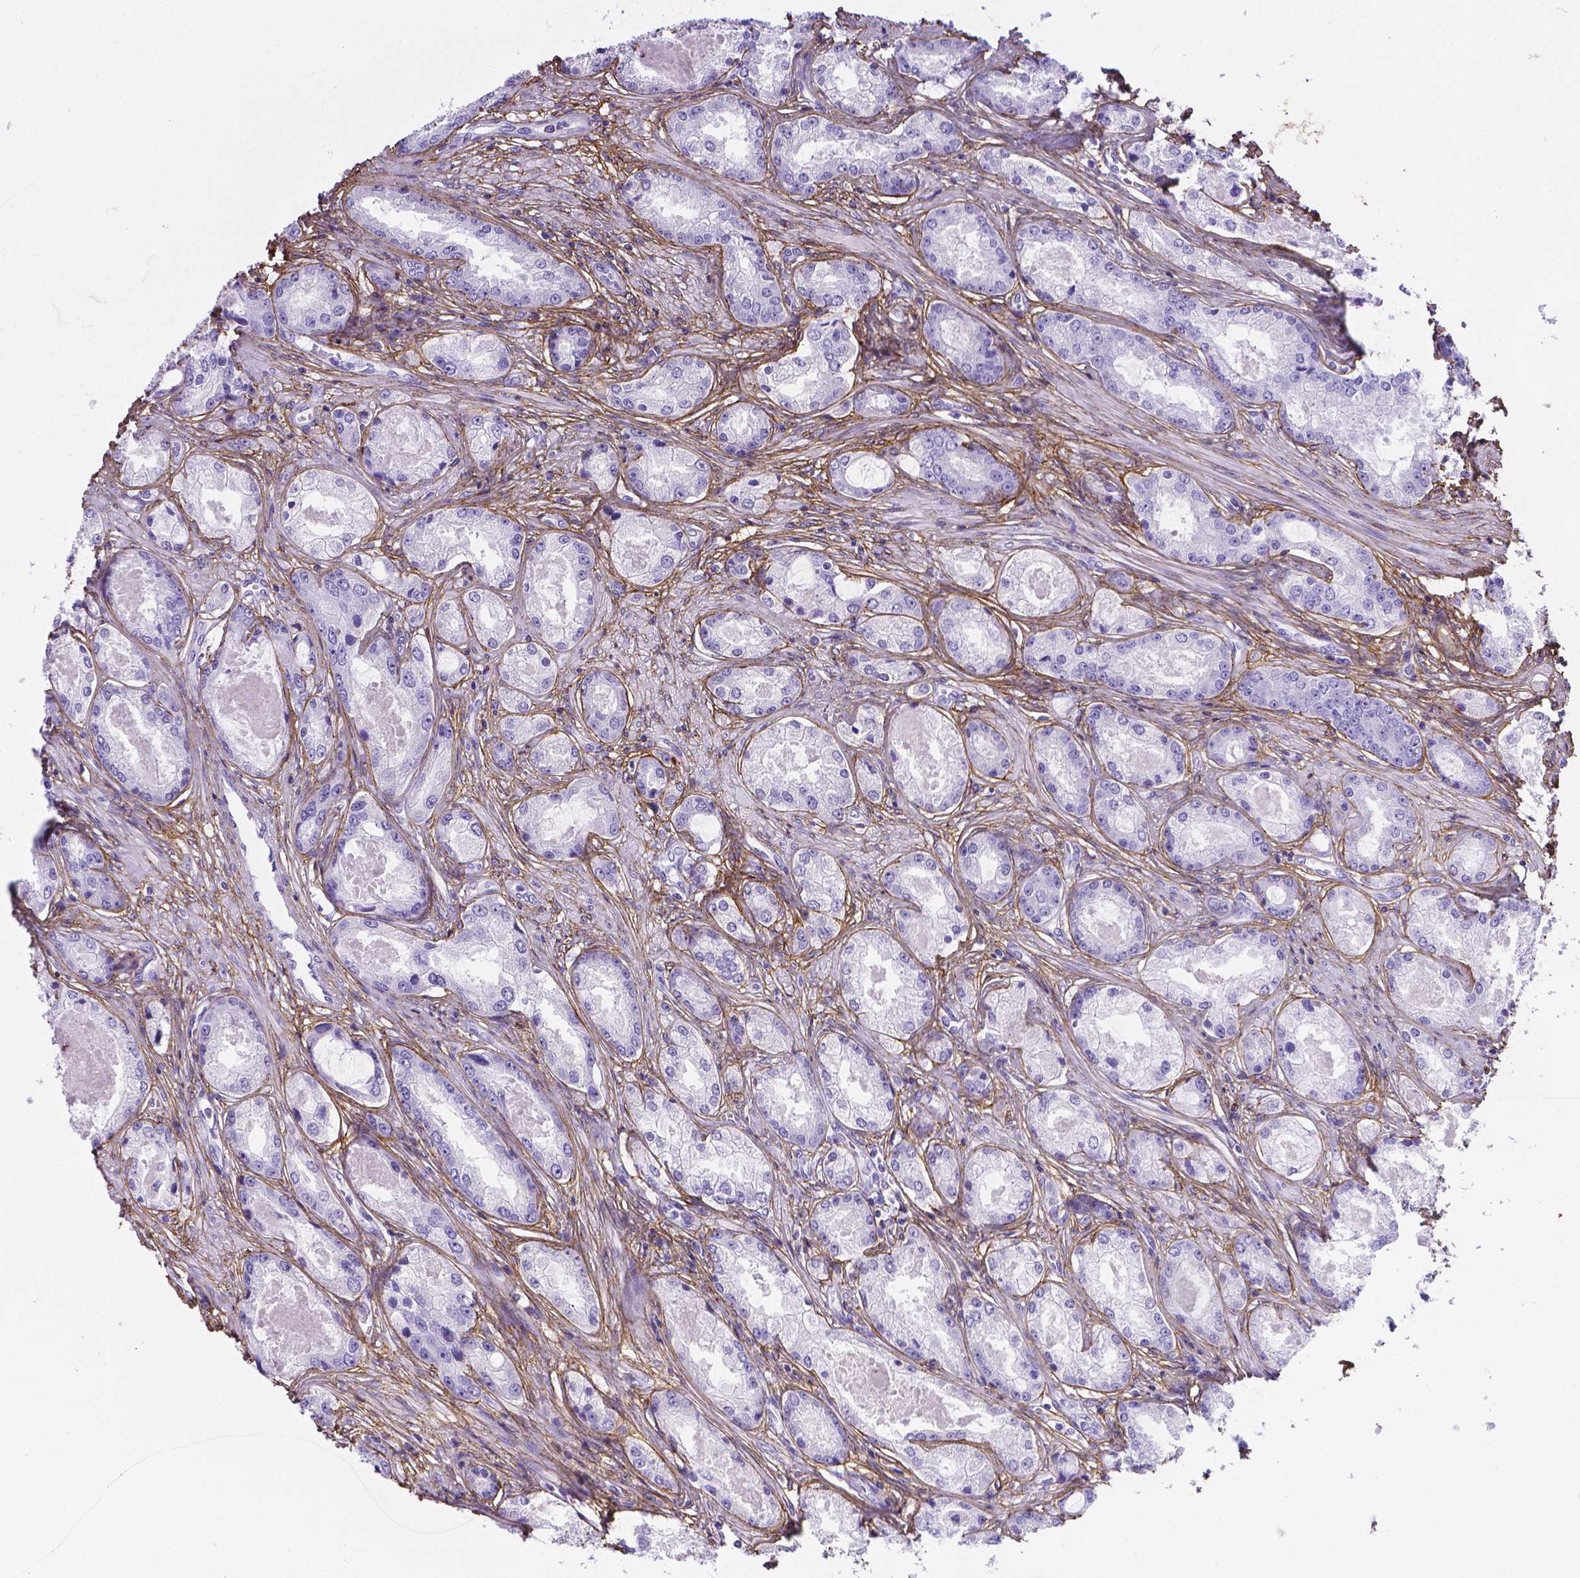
{"staining": {"intensity": "negative", "quantity": "none", "location": "none"}, "tissue": "prostate cancer", "cell_type": "Tumor cells", "image_type": "cancer", "snomed": [{"axis": "morphology", "description": "Adenocarcinoma, Low grade"}, {"axis": "topography", "description": "Prostate"}], "caption": "An image of human prostate low-grade adenocarcinoma is negative for staining in tumor cells. The staining was performed using DAB to visualize the protein expression in brown, while the nuclei were stained in blue with hematoxylin (Magnification: 20x).", "gene": "MFAP2", "patient": {"sex": "male", "age": 68}}